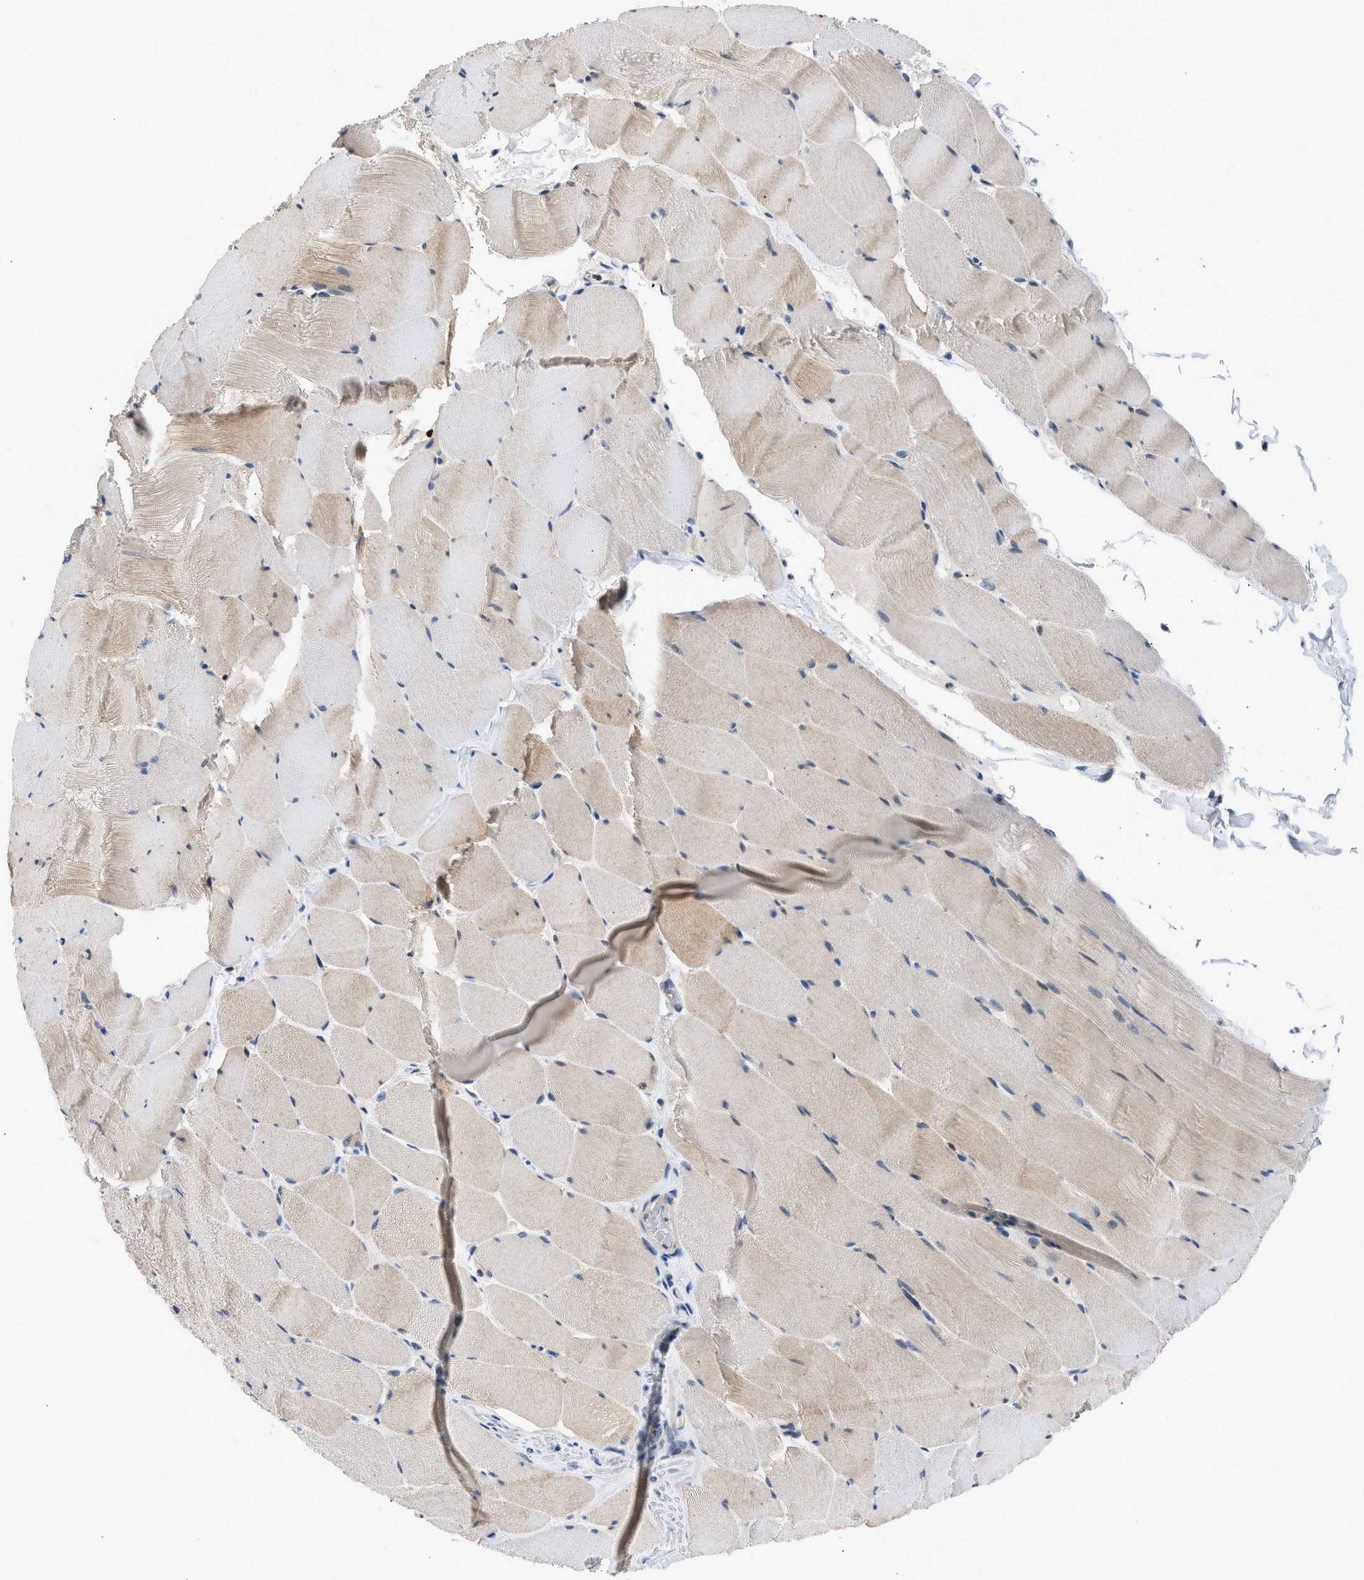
{"staining": {"intensity": "weak", "quantity": "<25%", "location": "cytoplasmic/membranous"}, "tissue": "skeletal muscle", "cell_type": "Myocytes", "image_type": "normal", "snomed": [{"axis": "morphology", "description": "Normal tissue, NOS"}, {"axis": "topography", "description": "Skeletal muscle"}], "caption": "Human skeletal muscle stained for a protein using IHC exhibits no expression in myocytes.", "gene": "OLIG3", "patient": {"sex": "male", "age": 62}}